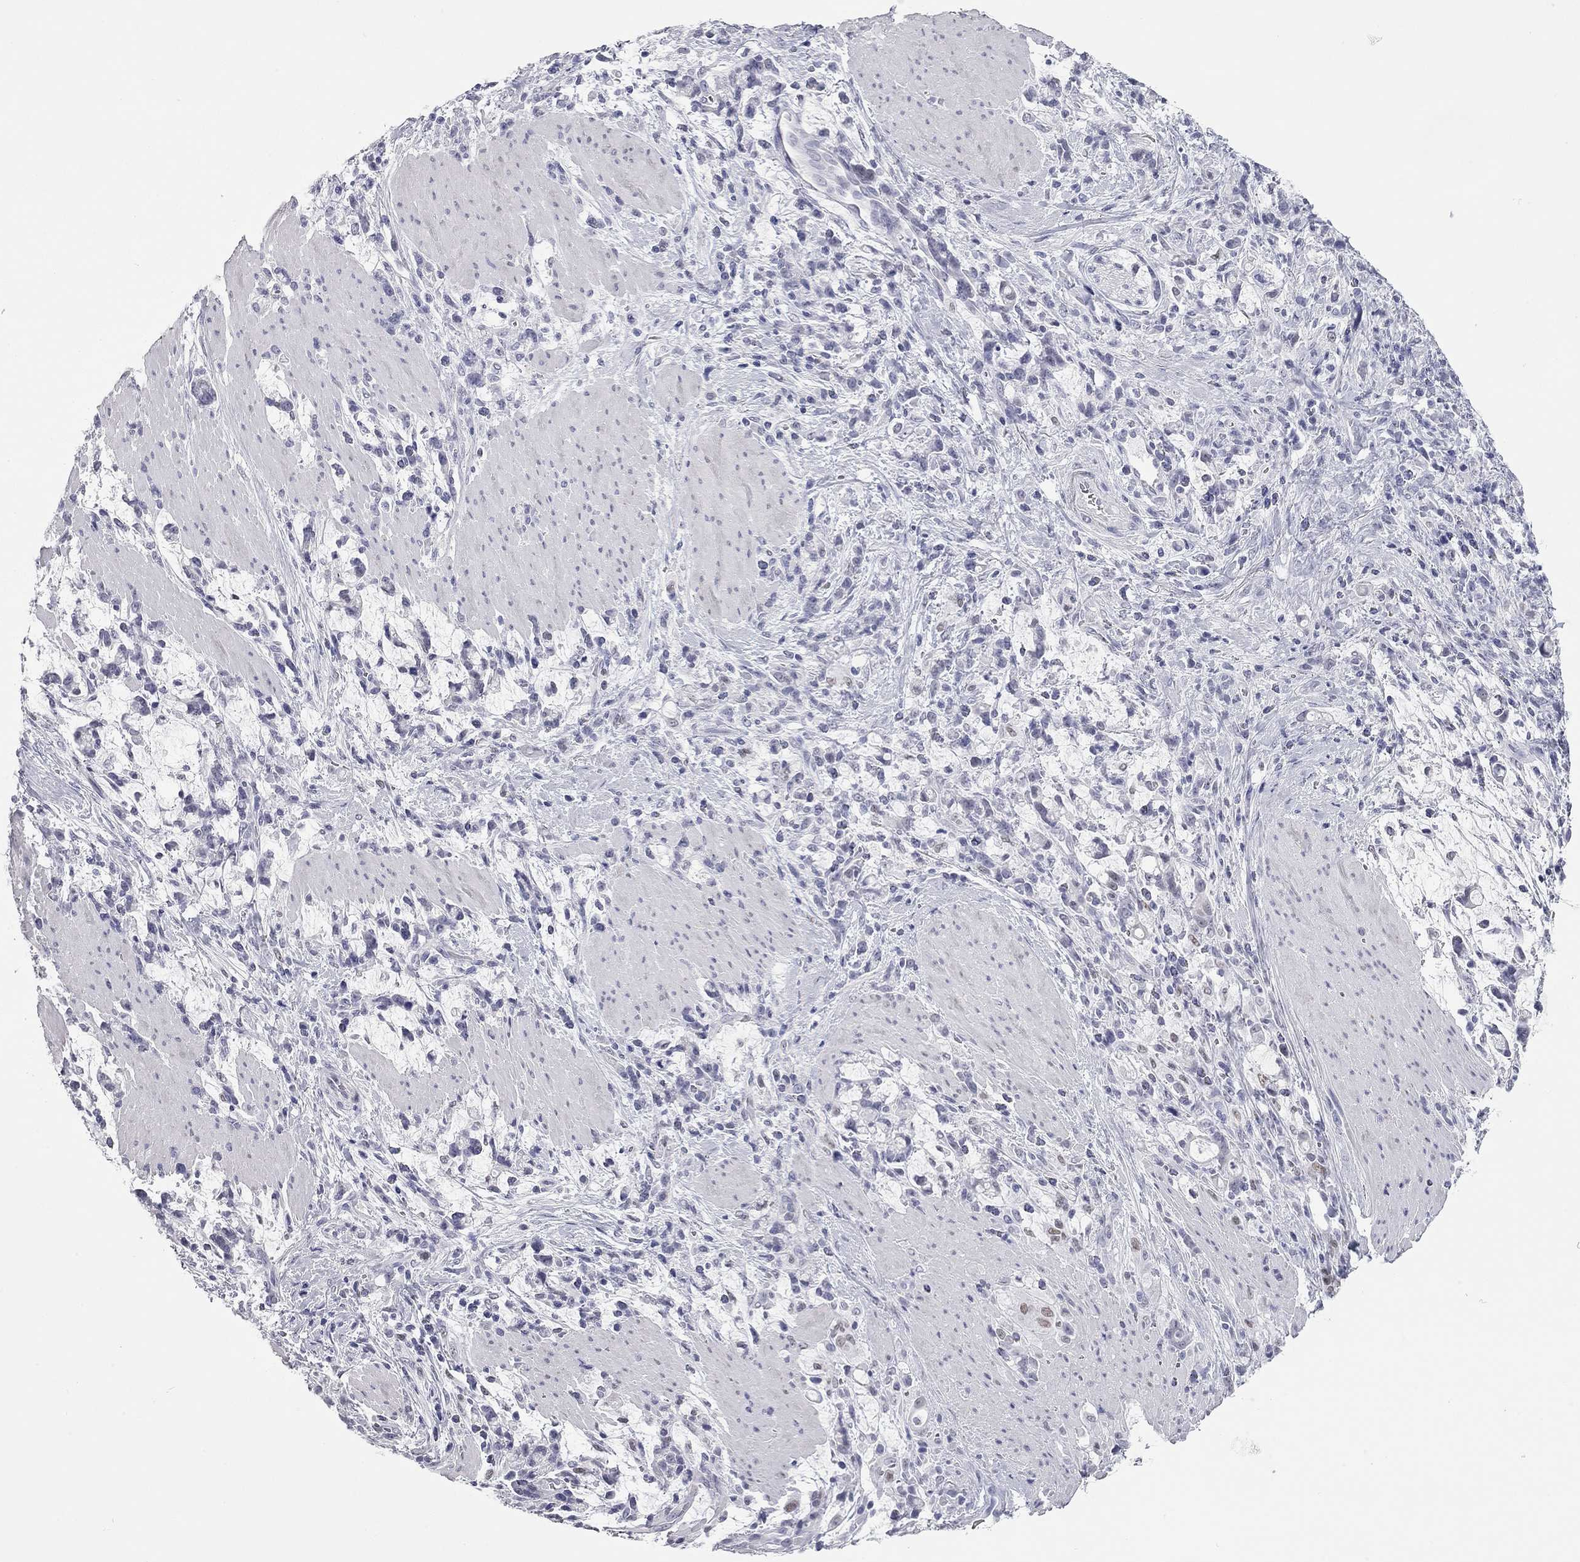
{"staining": {"intensity": "negative", "quantity": "none", "location": "none"}, "tissue": "stomach cancer", "cell_type": "Tumor cells", "image_type": "cancer", "snomed": [{"axis": "morphology", "description": "Adenocarcinoma, NOS"}, {"axis": "topography", "description": "Stomach"}], "caption": "Tumor cells show no significant protein positivity in adenocarcinoma (stomach).", "gene": "AK8", "patient": {"sex": "female", "age": 57}}